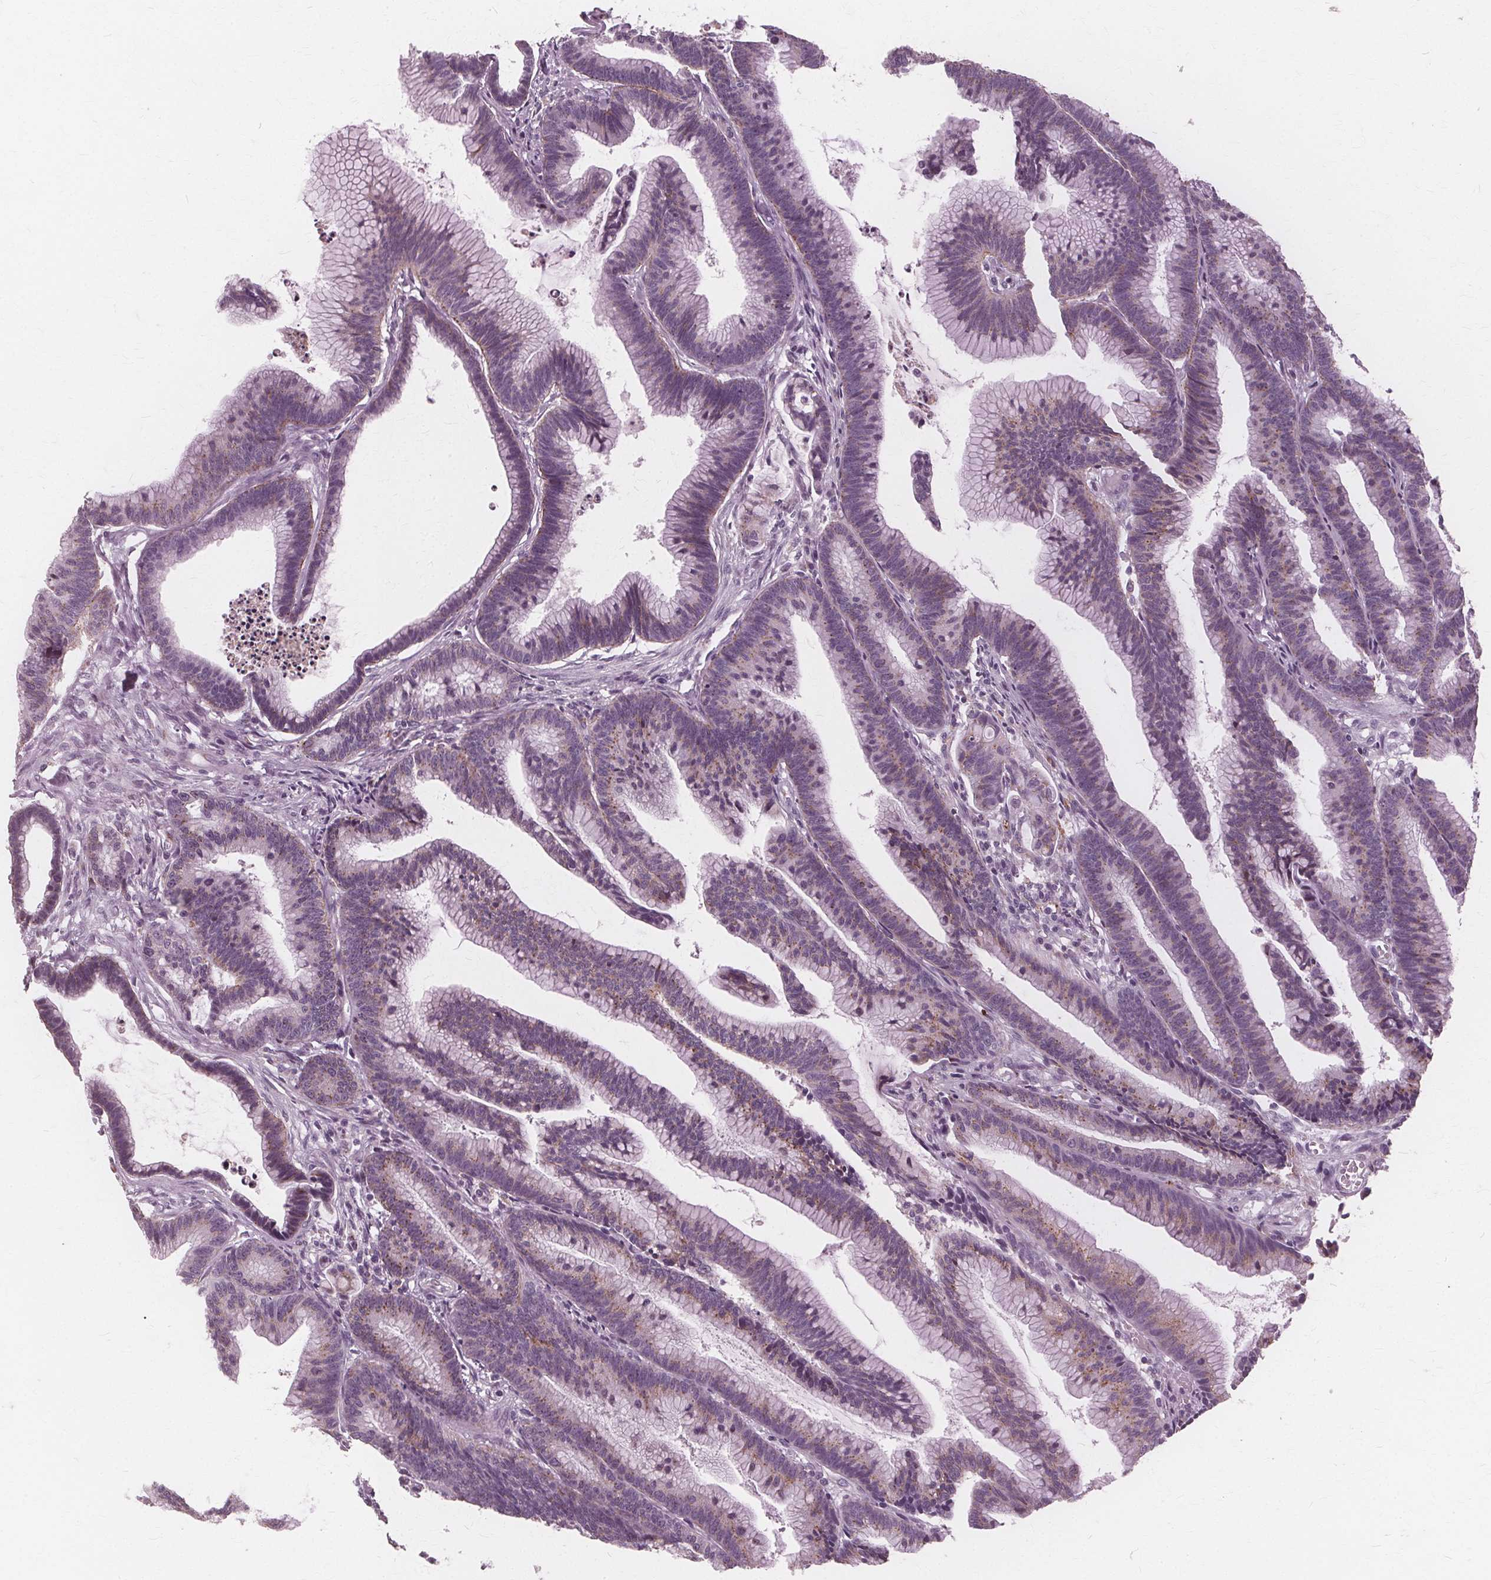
{"staining": {"intensity": "weak", "quantity": "<25%", "location": "cytoplasmic/membranous"}, "tissue": "colorectal cancer", "cell_type": "Tumor cells", "image_type": "cancer", "snomed": [{"axis": "morphology", "description": "Adenocarcinoma, NOS"}, {"axis": "topography", "description": "Colon"}], "caption": "This is an immunohistochemistry (IHC) image of human adenocarcinoma (colorectal). There is no staining in tumor cells.", "gene": "DNASE2", "patient": {"sex": "female", "age": 78}}